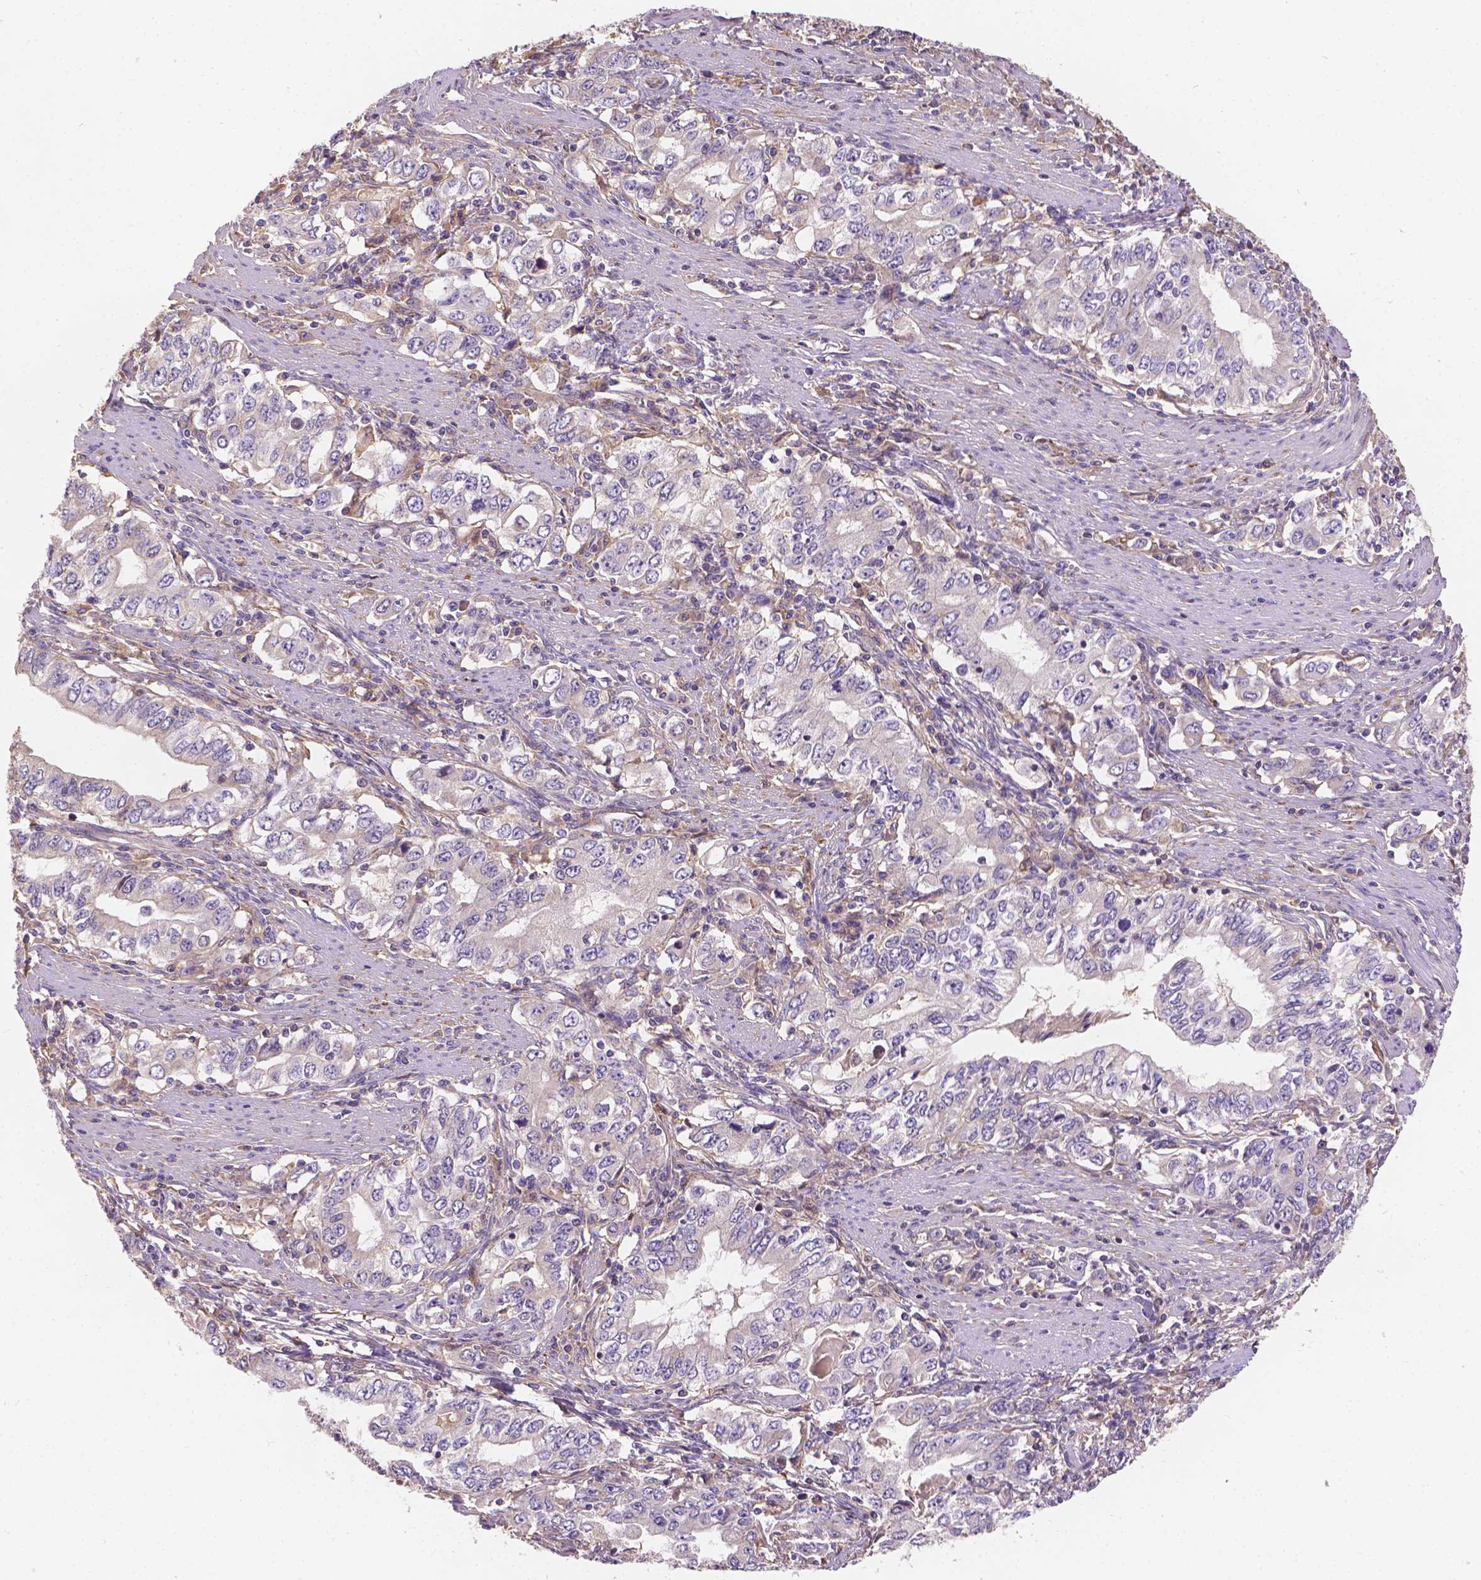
{"staining": {"intensity": "moderate", "quantity": "<25%", "location": "cytoplasmic/membranous"}, "tissue": "stomach cancer", "cell_type": "Tumor cells", "image_type": "cancer", "snomed": [{"axis": "morphology", "description": "Adenocarcinoma, NOS"}, {"axis": "topography", "description": "Stomach, lower"}], "caption": "Protein expression analysis of stomach cancer reveals moderate cytoplasmic/membranous staining in about <25% of tumor cells.", "gene": "CDK10", "patient": {"sex": "female", "age": 72}}